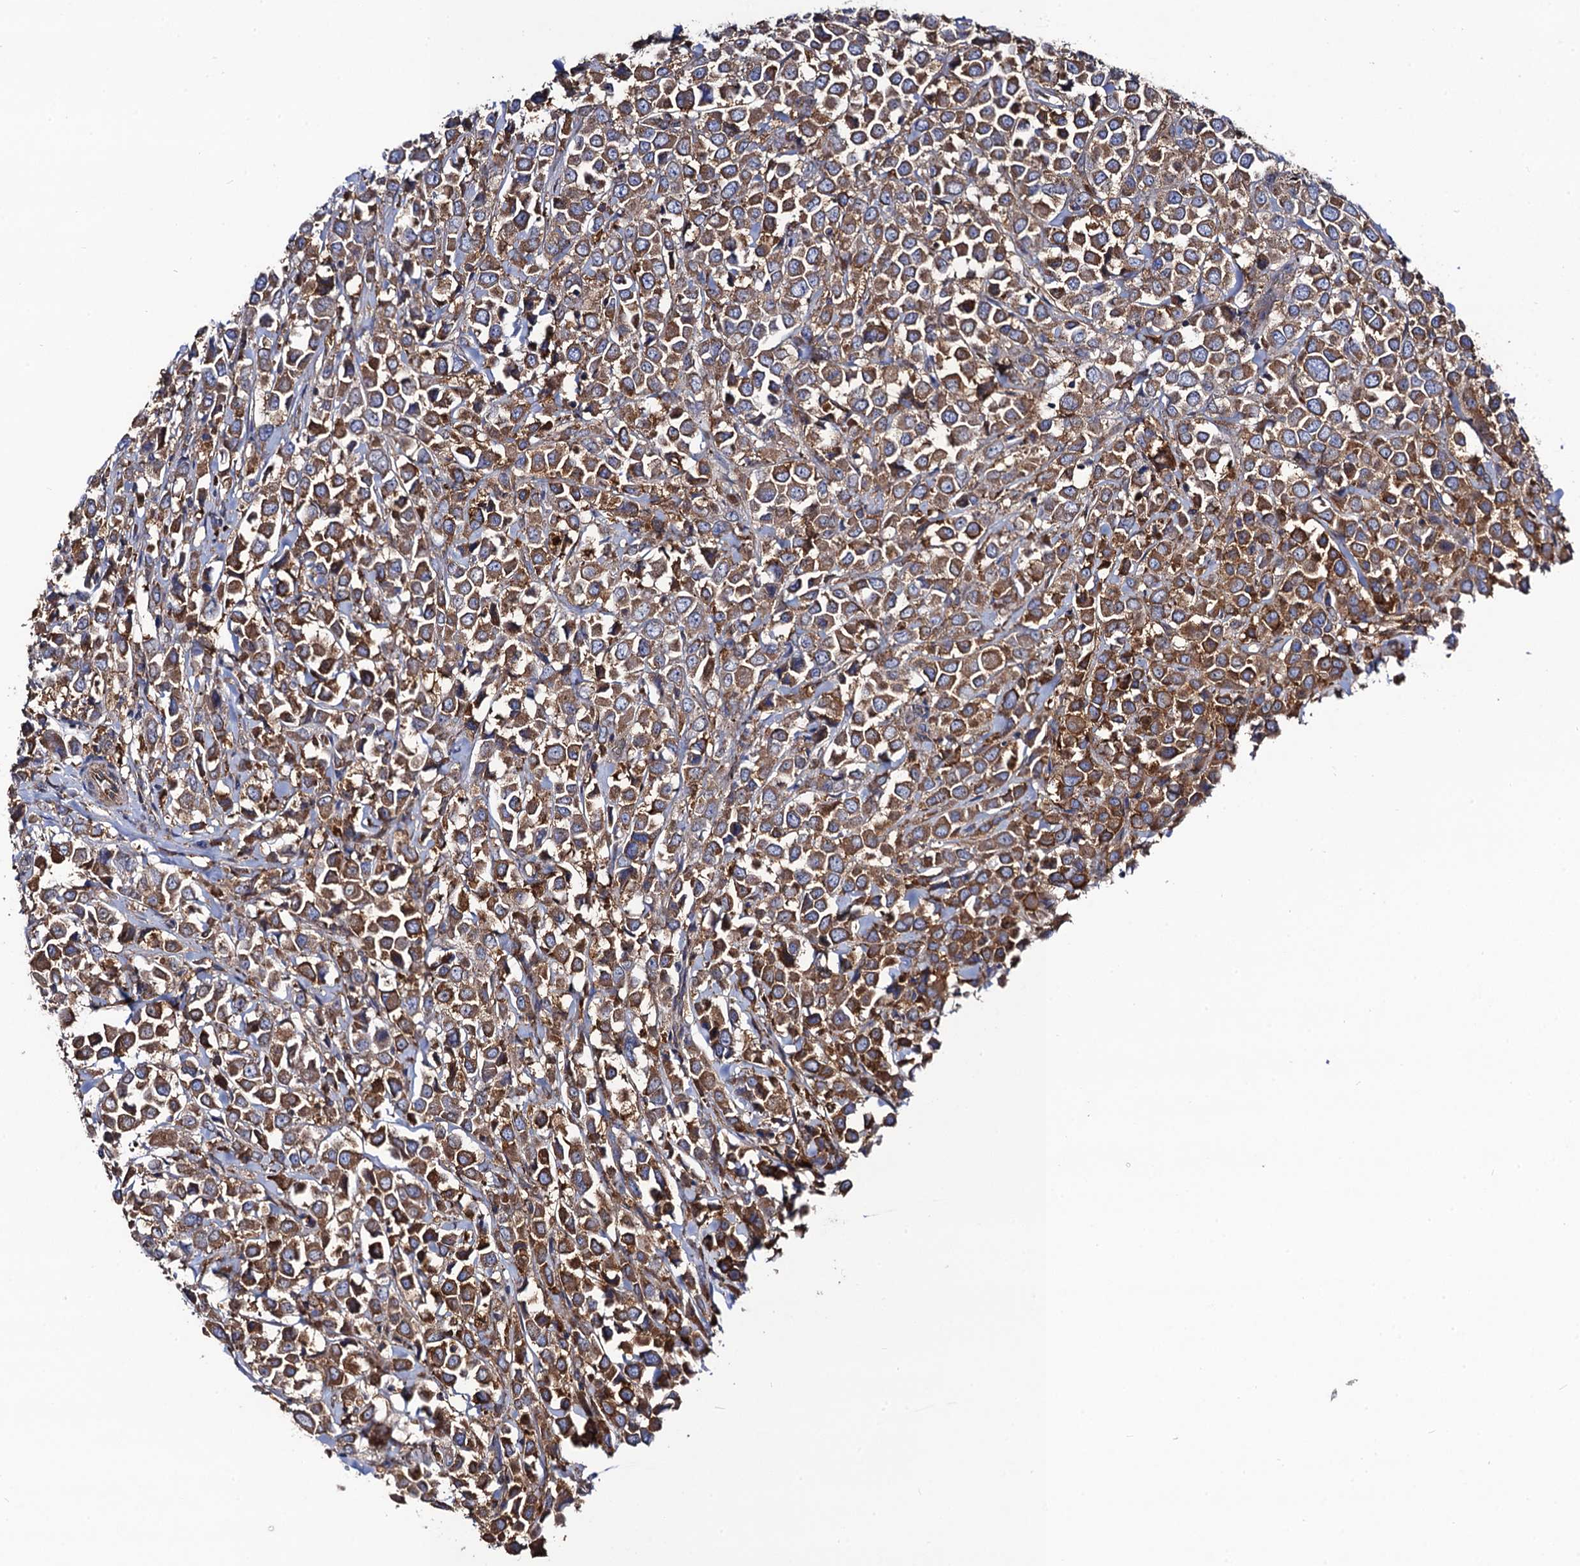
{"staining": {"intensity": "moderate", "quantity": ">75%", "location": "cytoplasmic/membranous"}, "tissue": "breast cancer", "cell_type": "Tumor cells", "image_type": "cancer", "snomed": [{"axis": "morphology", "description": "Duct carcinoma"}, {"axis": "topography", "description": "Breast"}], "caption": "Immunohistochemical staining of human breast invasive ductal carcinoma demonstrates moderate cytoplasmic/membranous protein positivity in approximately >75% of tumor cells. (DAB (3,3'-diaminobenzidine) = brown stain, brightfield microscopy at high magnification).", "gene": "DYDC1", "patient": {"sex": "female", "age": 61}}